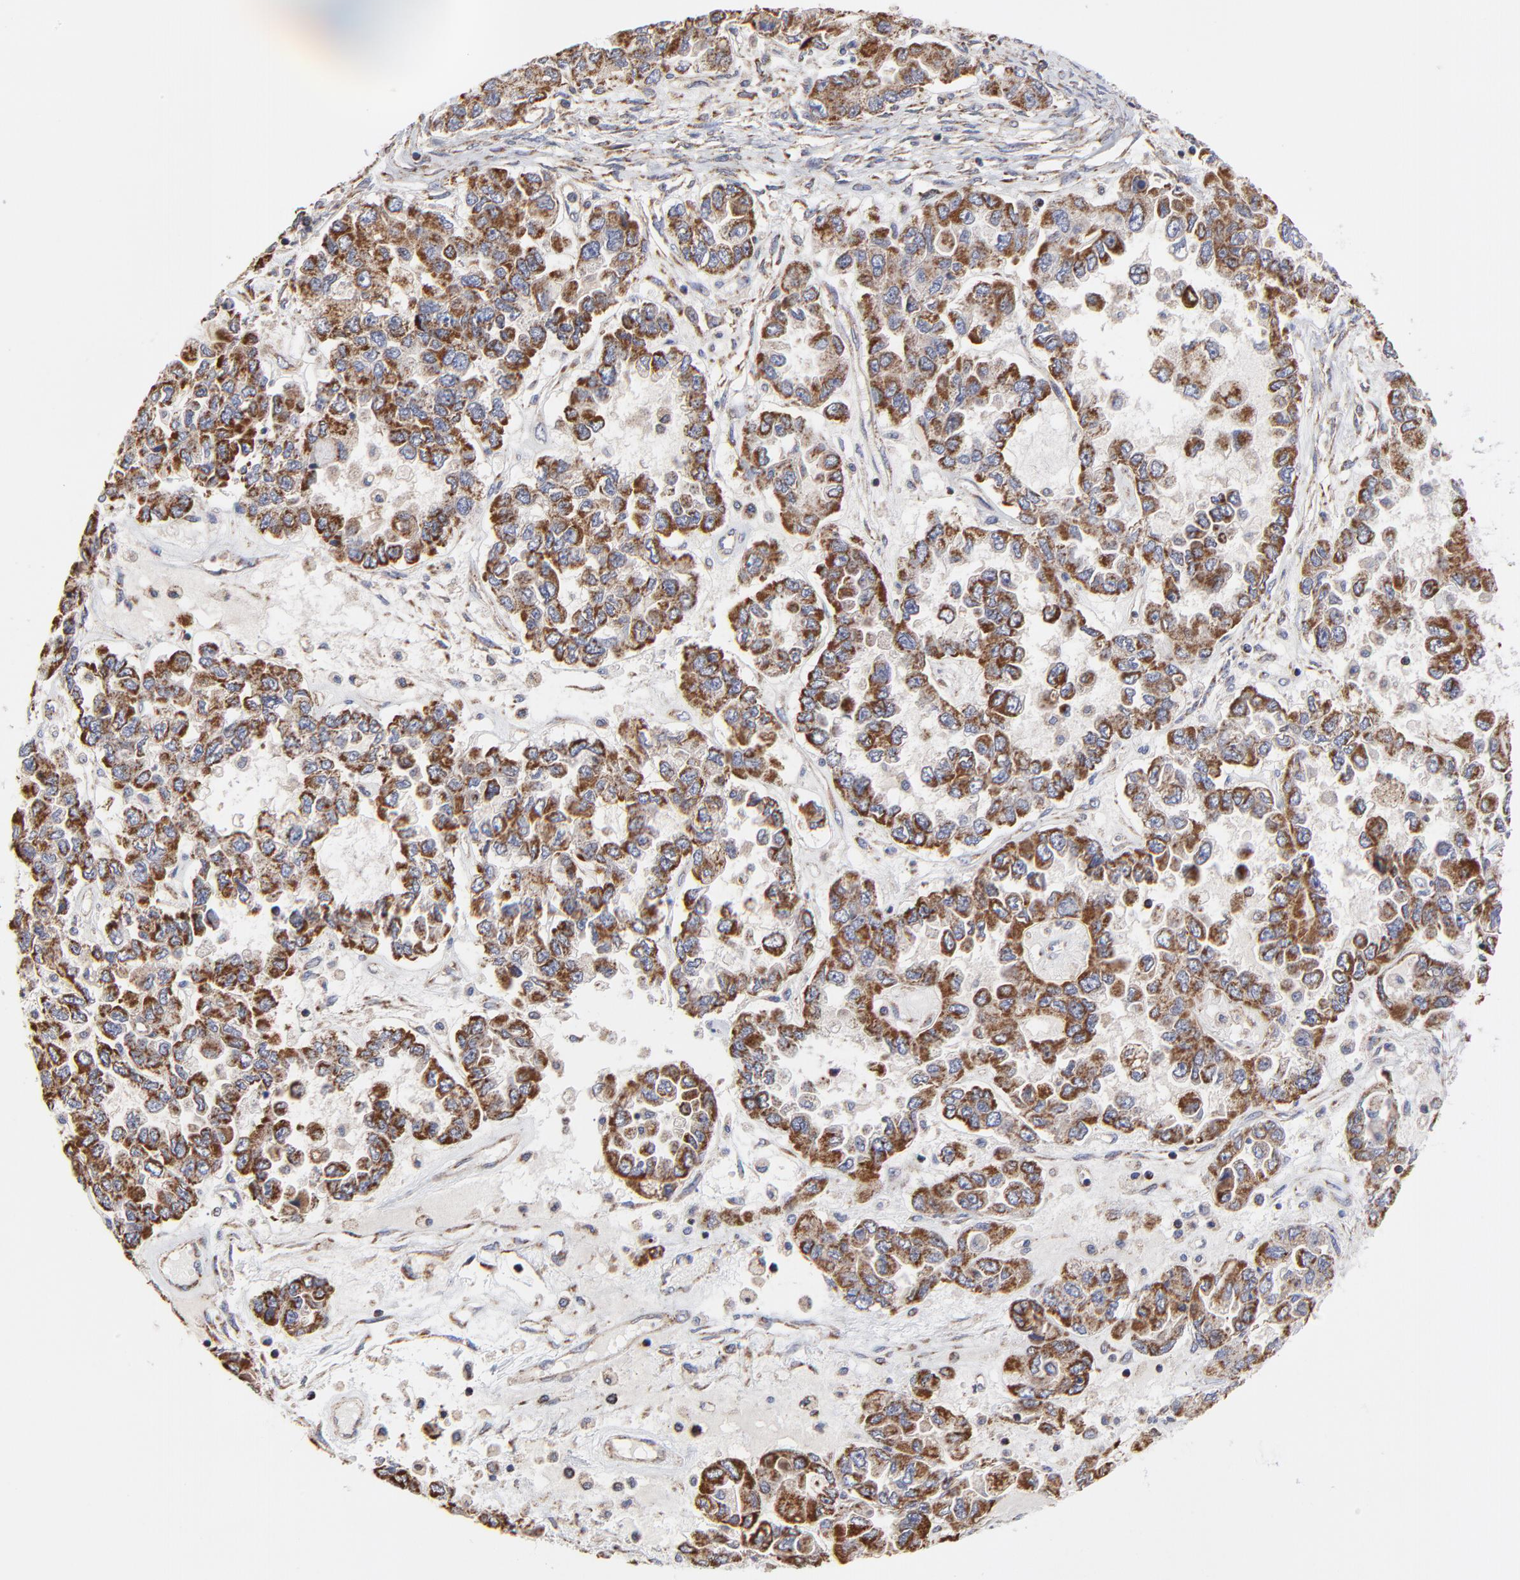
{"staining": {"intensity": "moderate", "quantity": ">75%", "location": "cytoplasmic/membranous"}, "tissue": "ovarian cancer", "cell_type": "Tumor cells", "image_type": "cancer", "snomed": [{"axis": "morphology", "description": "Cystadenocarcinoma, serous, NOS"}, {"axis": "topography", "description": "Ovary"}], "caption": "An IHC histopathology image of neoplastic tissue is shown. Protein staining in brown shows moderate cytoplasmic/membranous positivity in ovarian cancer within tumor cells.", "gene": "ZNF550", "patient": {"sex": "female", "age": 84}}